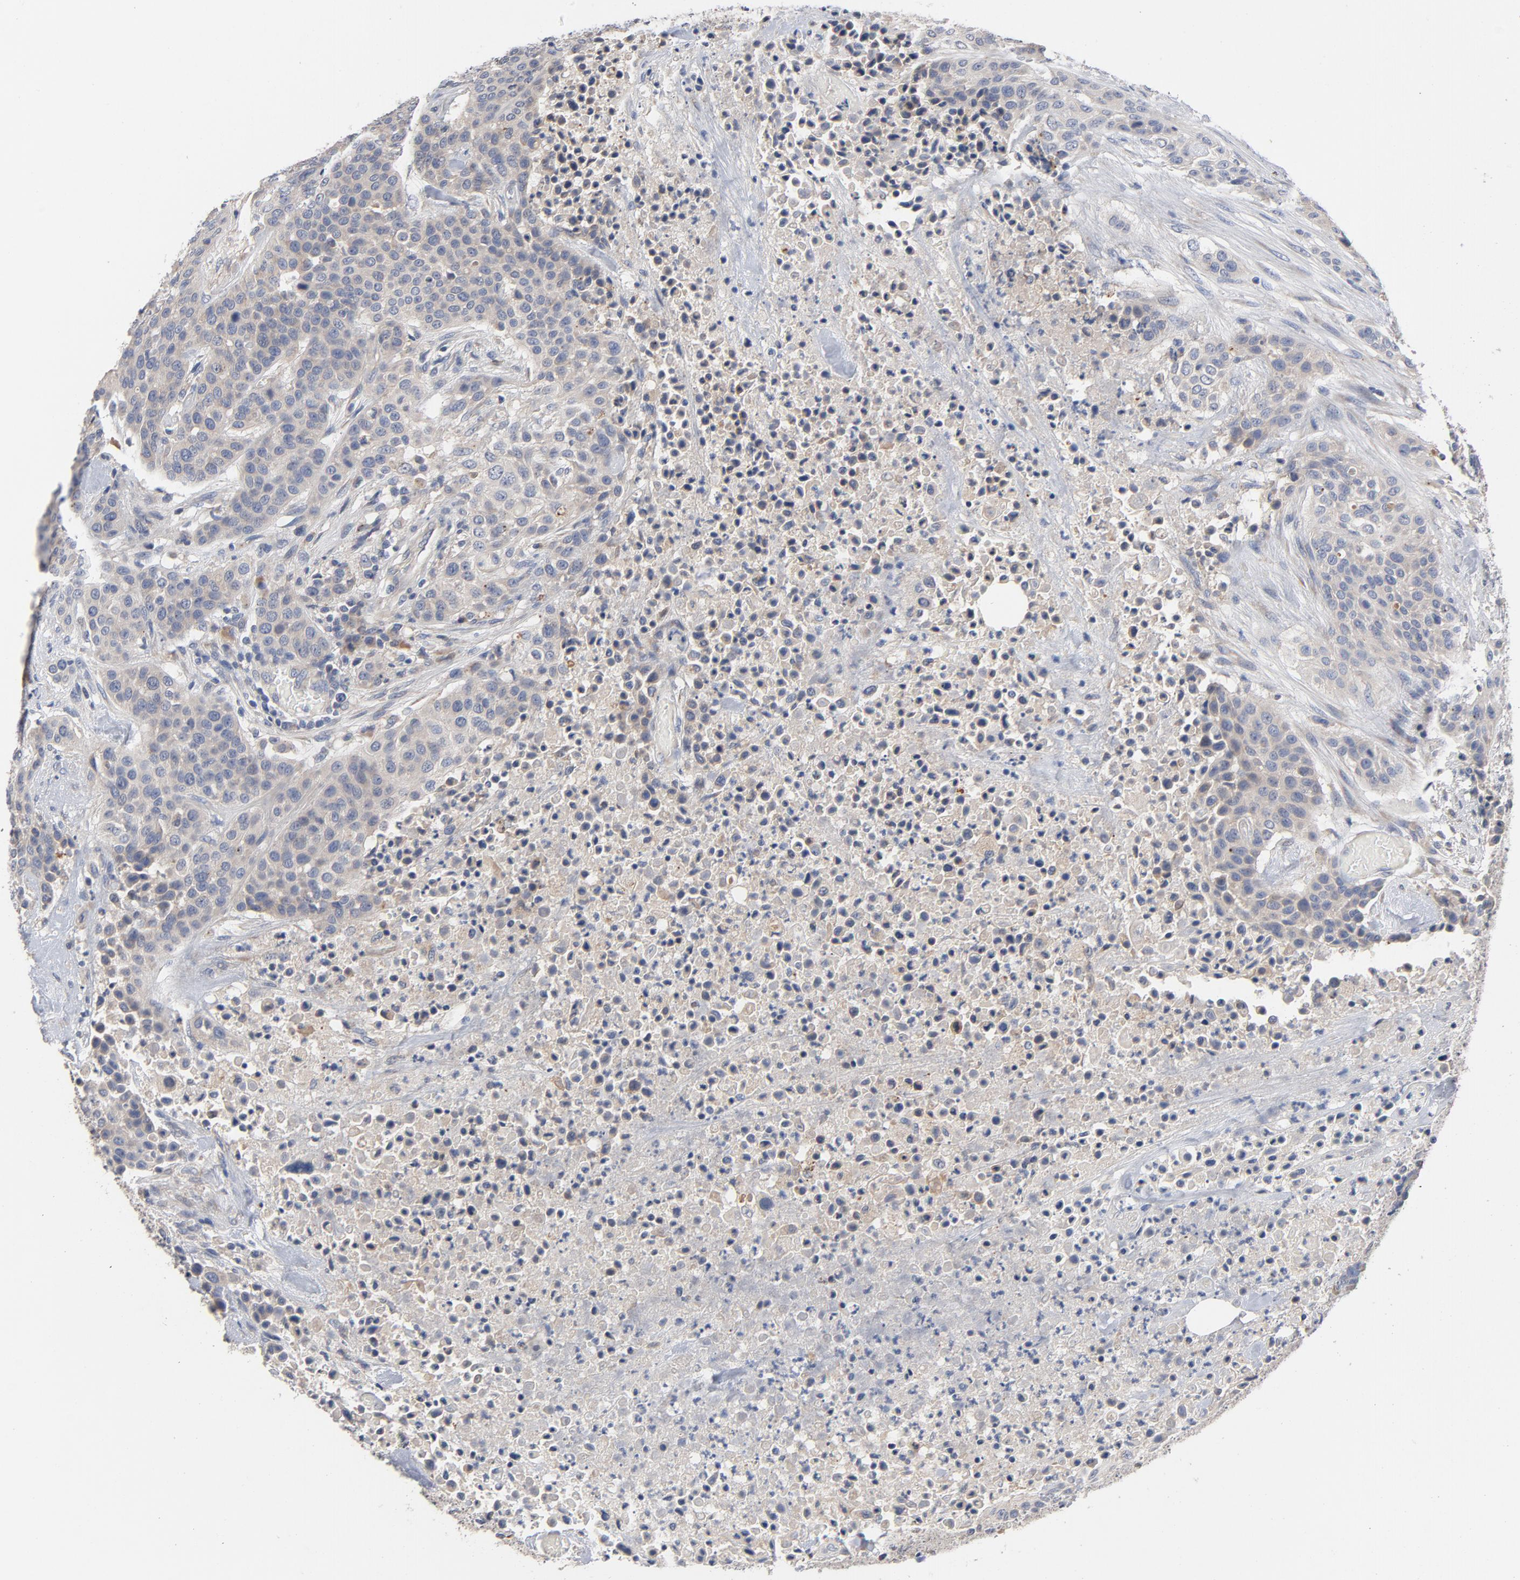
{"staining": {"intensity": "weak", "quantity": ">75%", "location": "cytoplasmic/membranous"}, "tissue": "urothelial cancer", "cell_type": "Tumor cells", "image_type": "cancer", "snomed": [{"axis": "morphology", "description": "Urothelial carcinoma, High grade"}, {"axis": "topography", "description": "Urinary bladder"}], "caption": "Protein staining of urothelial cancer tissue reveals weak cytoplasmic/membranous staining in about >75% of tumor cells. (IHC, brightfield microscopy, high magnification).", "gene": "CCDC134", "patient": {"sex": "male", "age": 74}}